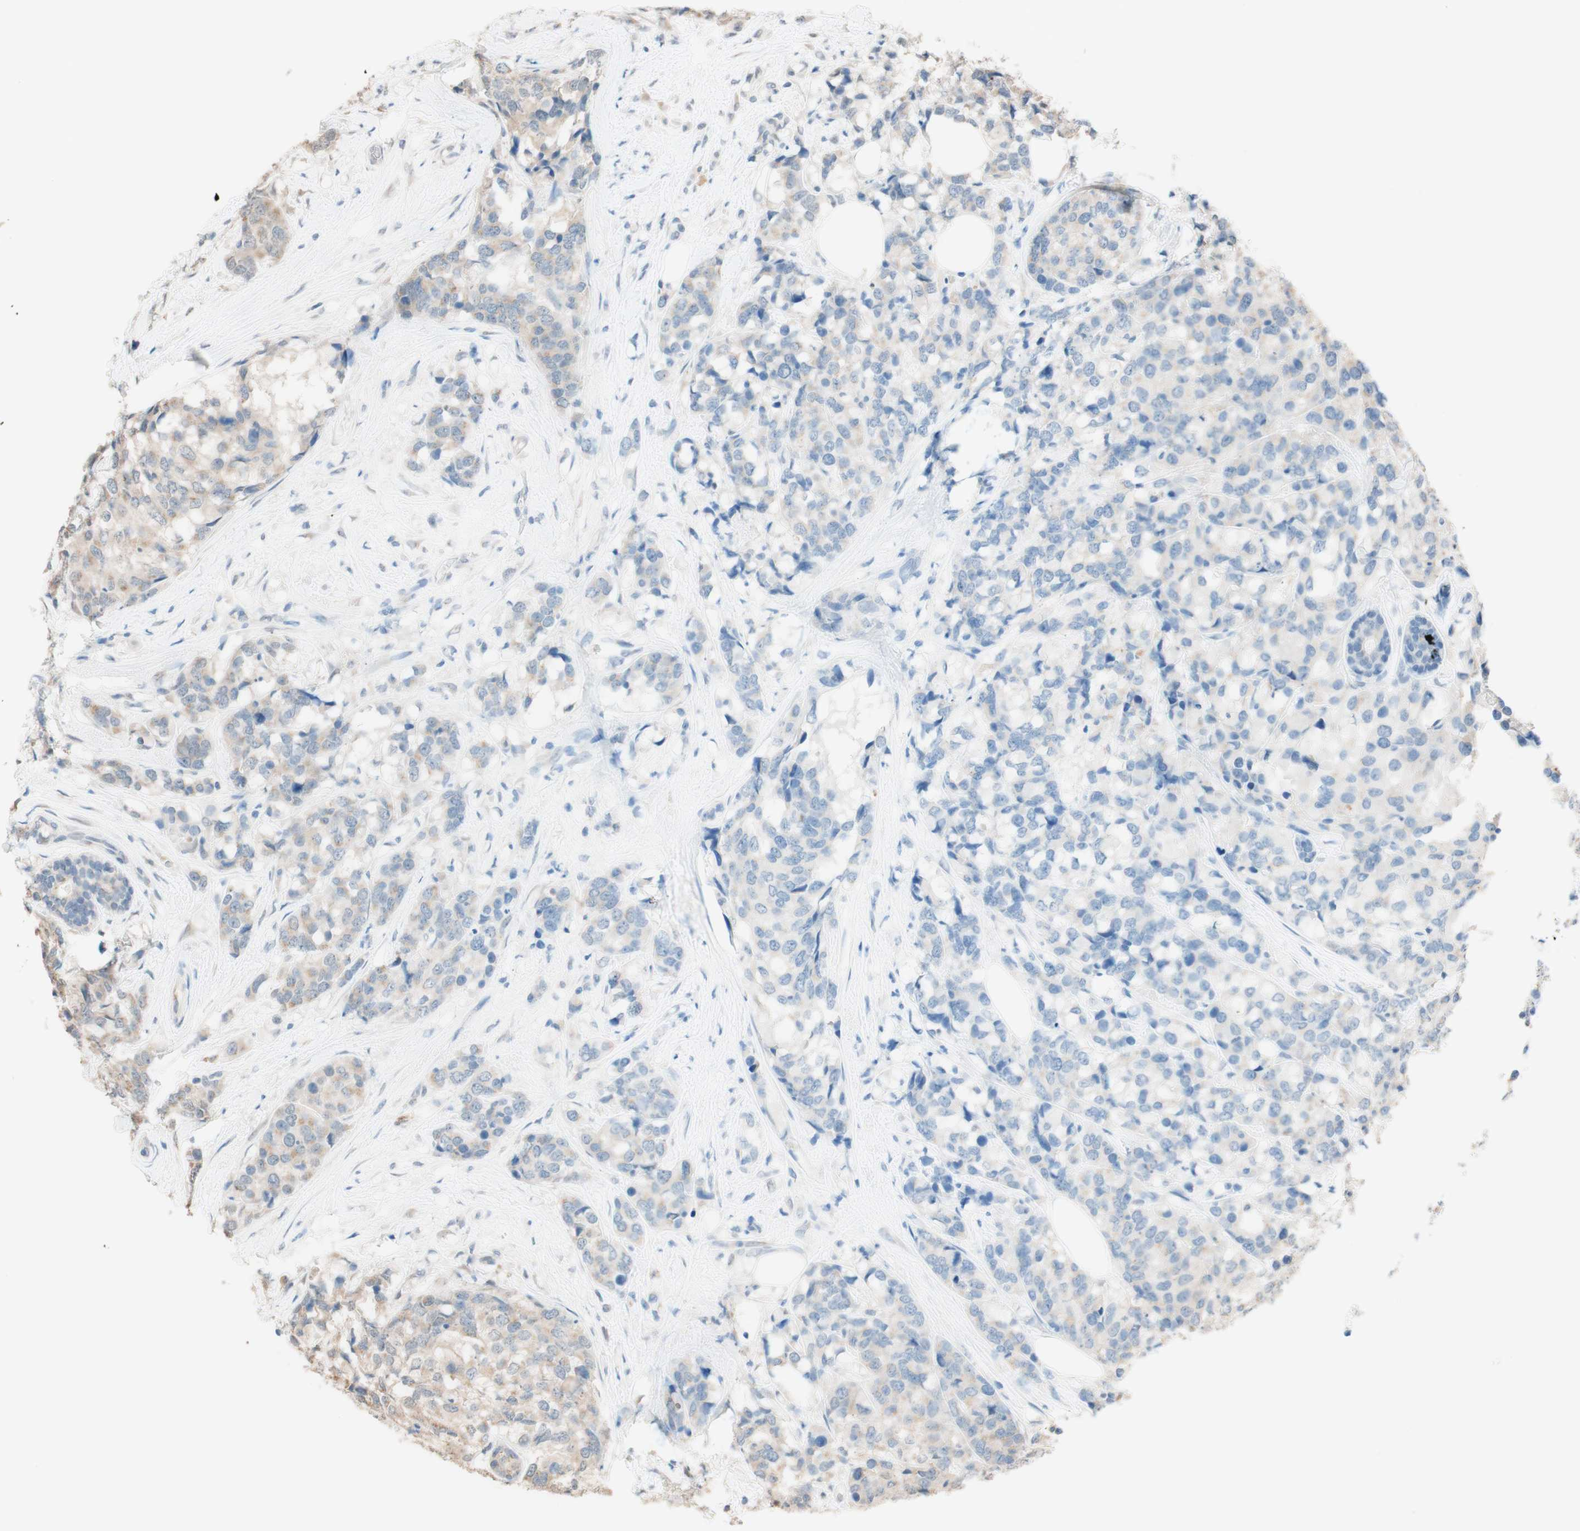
{"staining": {"intensity": "weak", "quantity": ">75%", "location": "cytoplasmic/membranous"}, "tissue": "breast cancer", "cell_type": "Tumor cells", "image_type": "cancer", "snomed": [{"axis": "morphology", "description": "Lobular carcinoma"}, {"axis": "topography", "description": "Breast"}], "caption": "Protein staining by immunohistochemistry demonstrates weak cytoplasmic/membranous expression in about >75% of tumor cells in breast cancer. The protein is stained brown, and the nuclei are stained in blue (DAB (3,3'-diaminobenzidine) IHC with brightfield microscopy, high magnification).", "gene": "CCNC", "patient": {"sex": "female", "age": 59}}